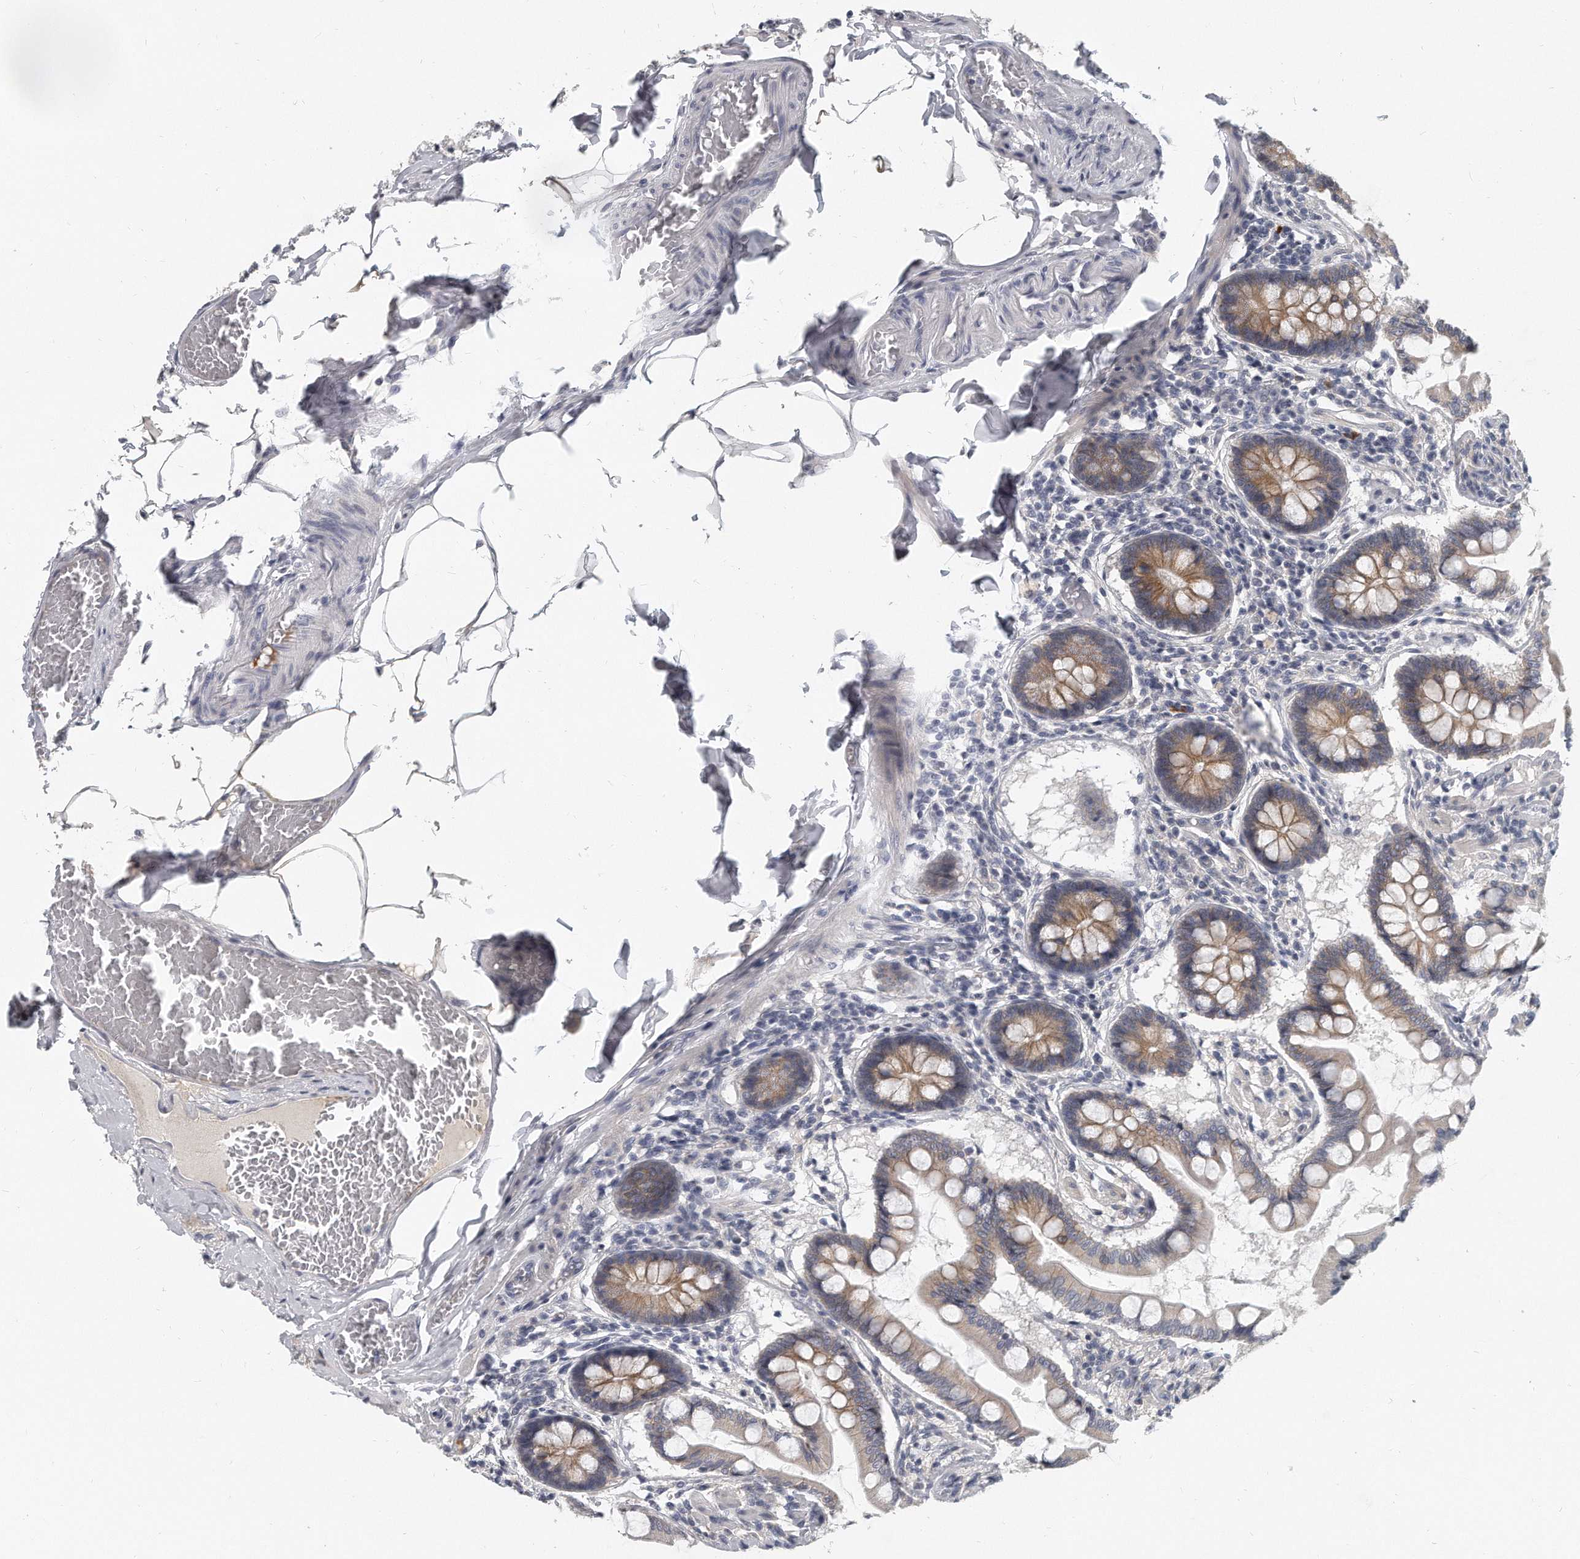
{"staining": {"intensity": "moderate", "quantity": ">75%", "location": "cytoplasmic/membranous"}, "tissue": "small intestine", "cell_type": "Glandular cells", "image_type": "normal", "snomed": [{"axis": "morphology", "description": "Normal tissue, NOS"}, {"axis": "topography", "description": "Small intestine"}], "caption": "Immunohistochemistry micrograph of normal human small intestine stained for a protein (brown), which reveals medium levels of moderate cytoplasmic/membranous expression in approximately >75% of glandular cells.", "gene": "PLEKHA6", "patient": {"sex": "male", "age": 41}}